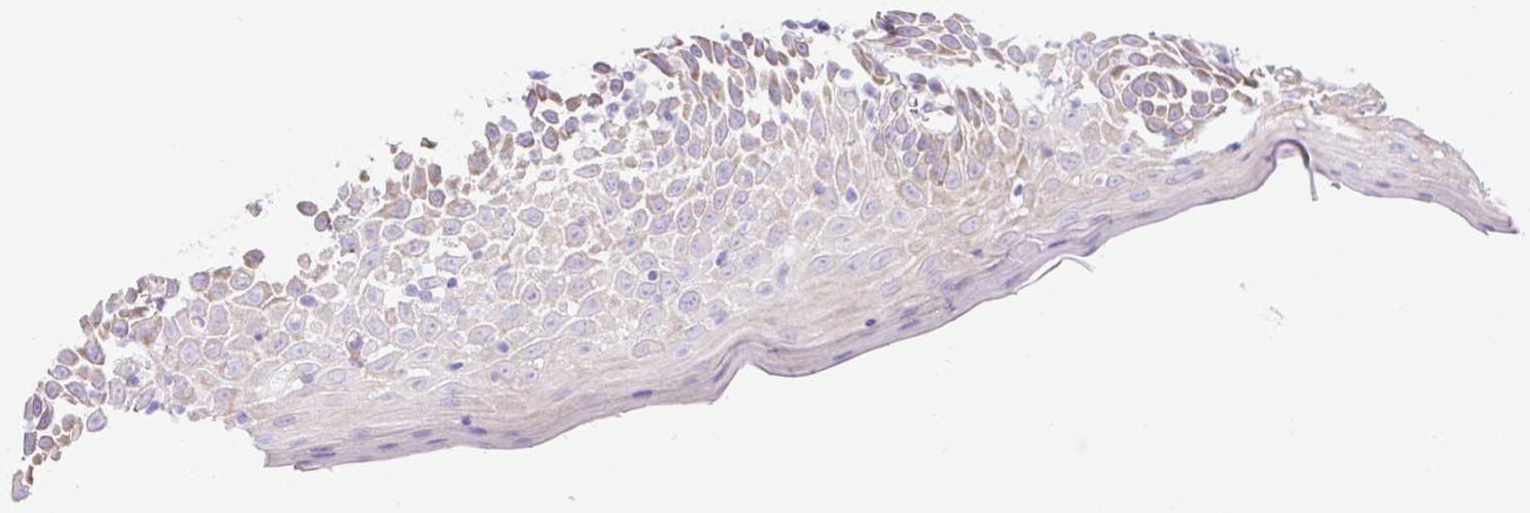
{"staining": {"intensity": "weak", "quantity": "<25%", "location": "cytoplasmic/membranous"}, "tissue": "oral mucosa", "cell_type": "Squamous epithelial cells", "image_type": "normal", "snomed": [{"axis": "morphology", "description": "Normal tissue, NOS"}, {"axis": "morphology", "description": "Squamous cell carcinoma, NOS"}, {"axis": "topography", "description": "Oral tissue"}, {"axis": "topography", "description": "Tounge, NOS"}, {"axis": "topography", "description": "Head-Neck"}], "caption": "Image shows no significant protein positivity in squamous epithelial cells of normal oral mucosa.", "gene": "ASB4", "patient": {"sex": "male", "age": 76}}